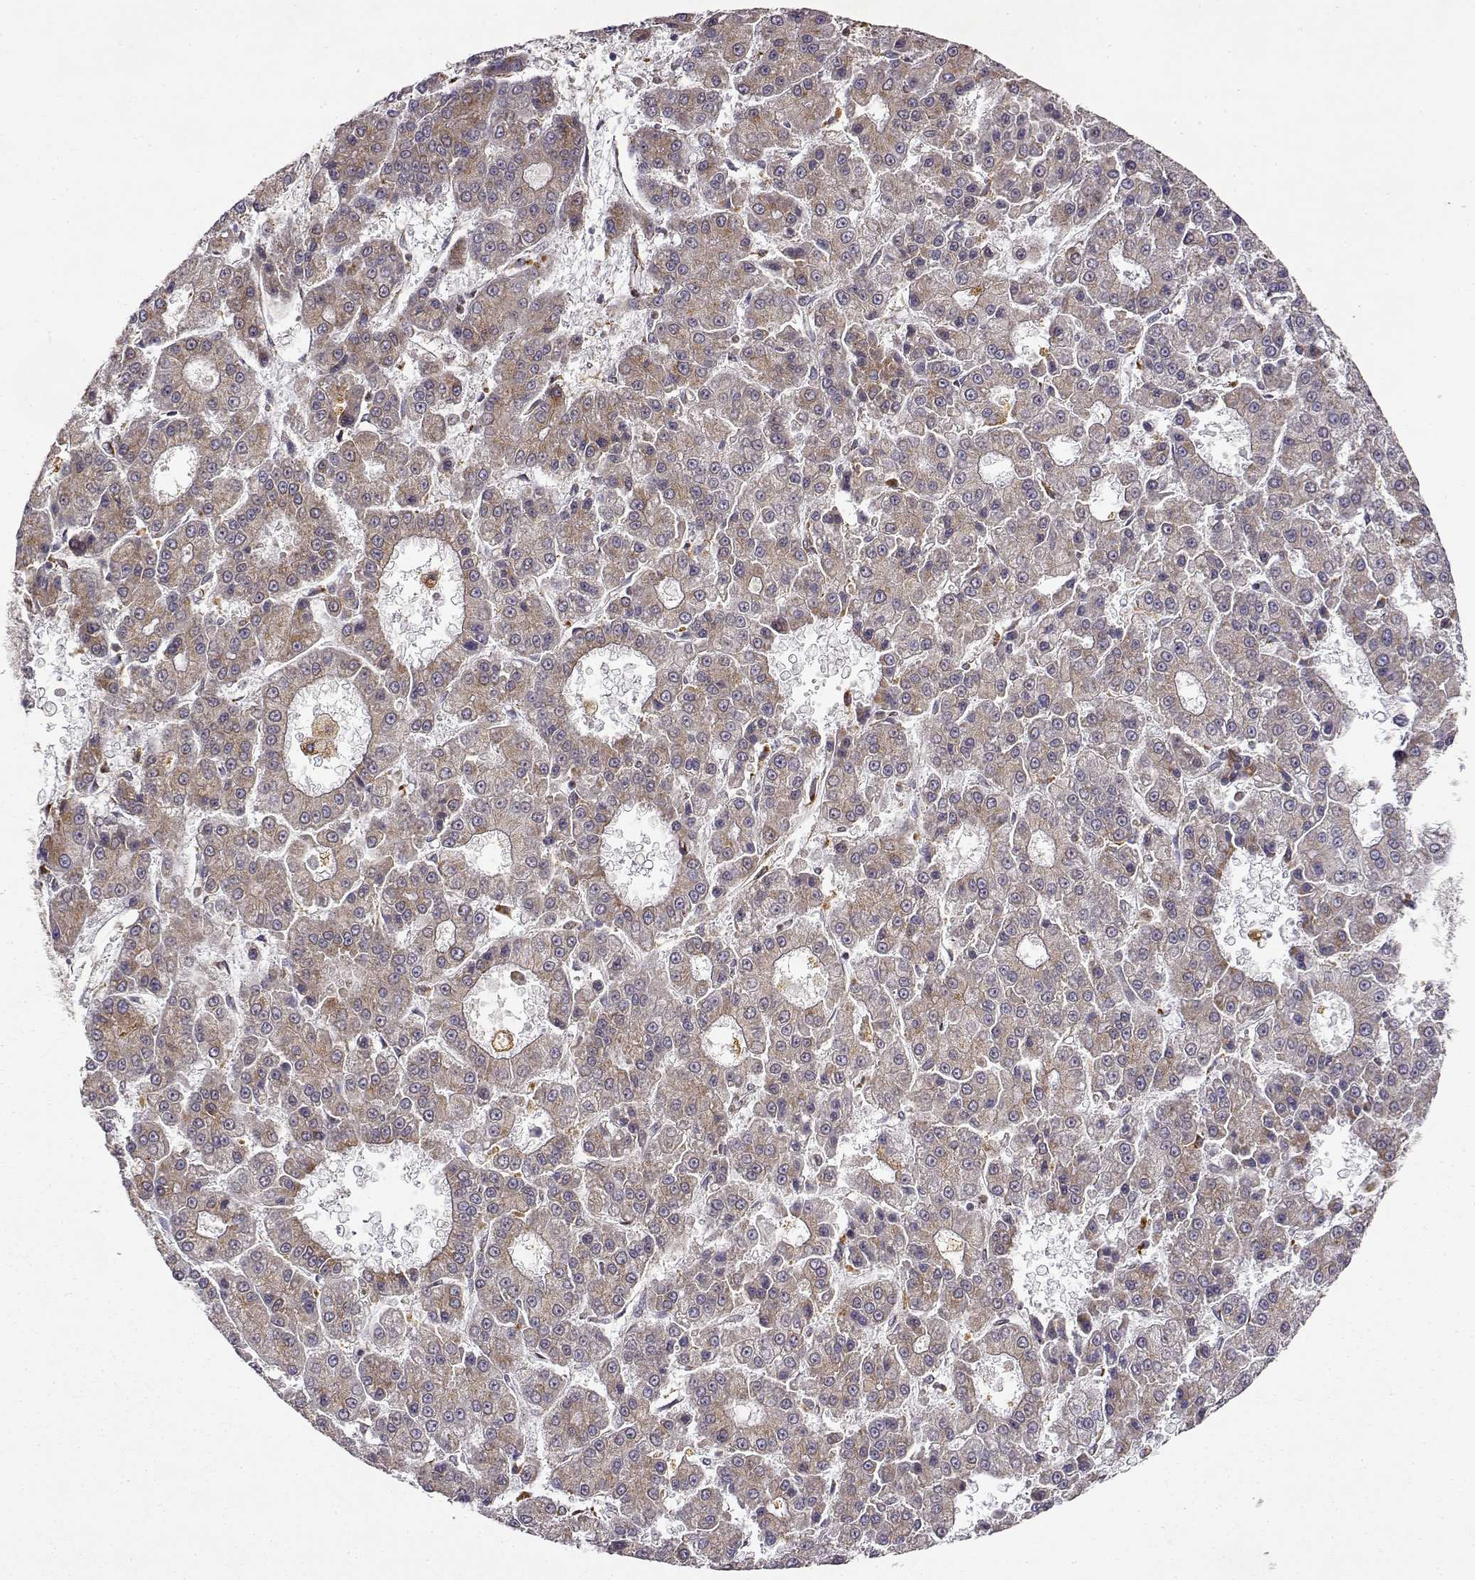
{"staining": {"intensity": "weak", "quantity": ">75%", "location": "cytoplasmic/membranous"}, "tissue": "liver cancer", "cell_type": "Tumor cells", "image_type": "cancer", "snomed": [{"axis": "morphology", "description": "Carcinoma, Hepatocellular, NOS"}, {"axis": "topography", "description": "Liver"}], "caption": "Brown immunohistochemical staining in human liver cancer (hepatocellular carcinoma) shows weak cytoplasmic/membranous staining in approximately >75% of tumor cells.", "gene": "RNF13", "patient": {"sex": "male", "age": 70}}